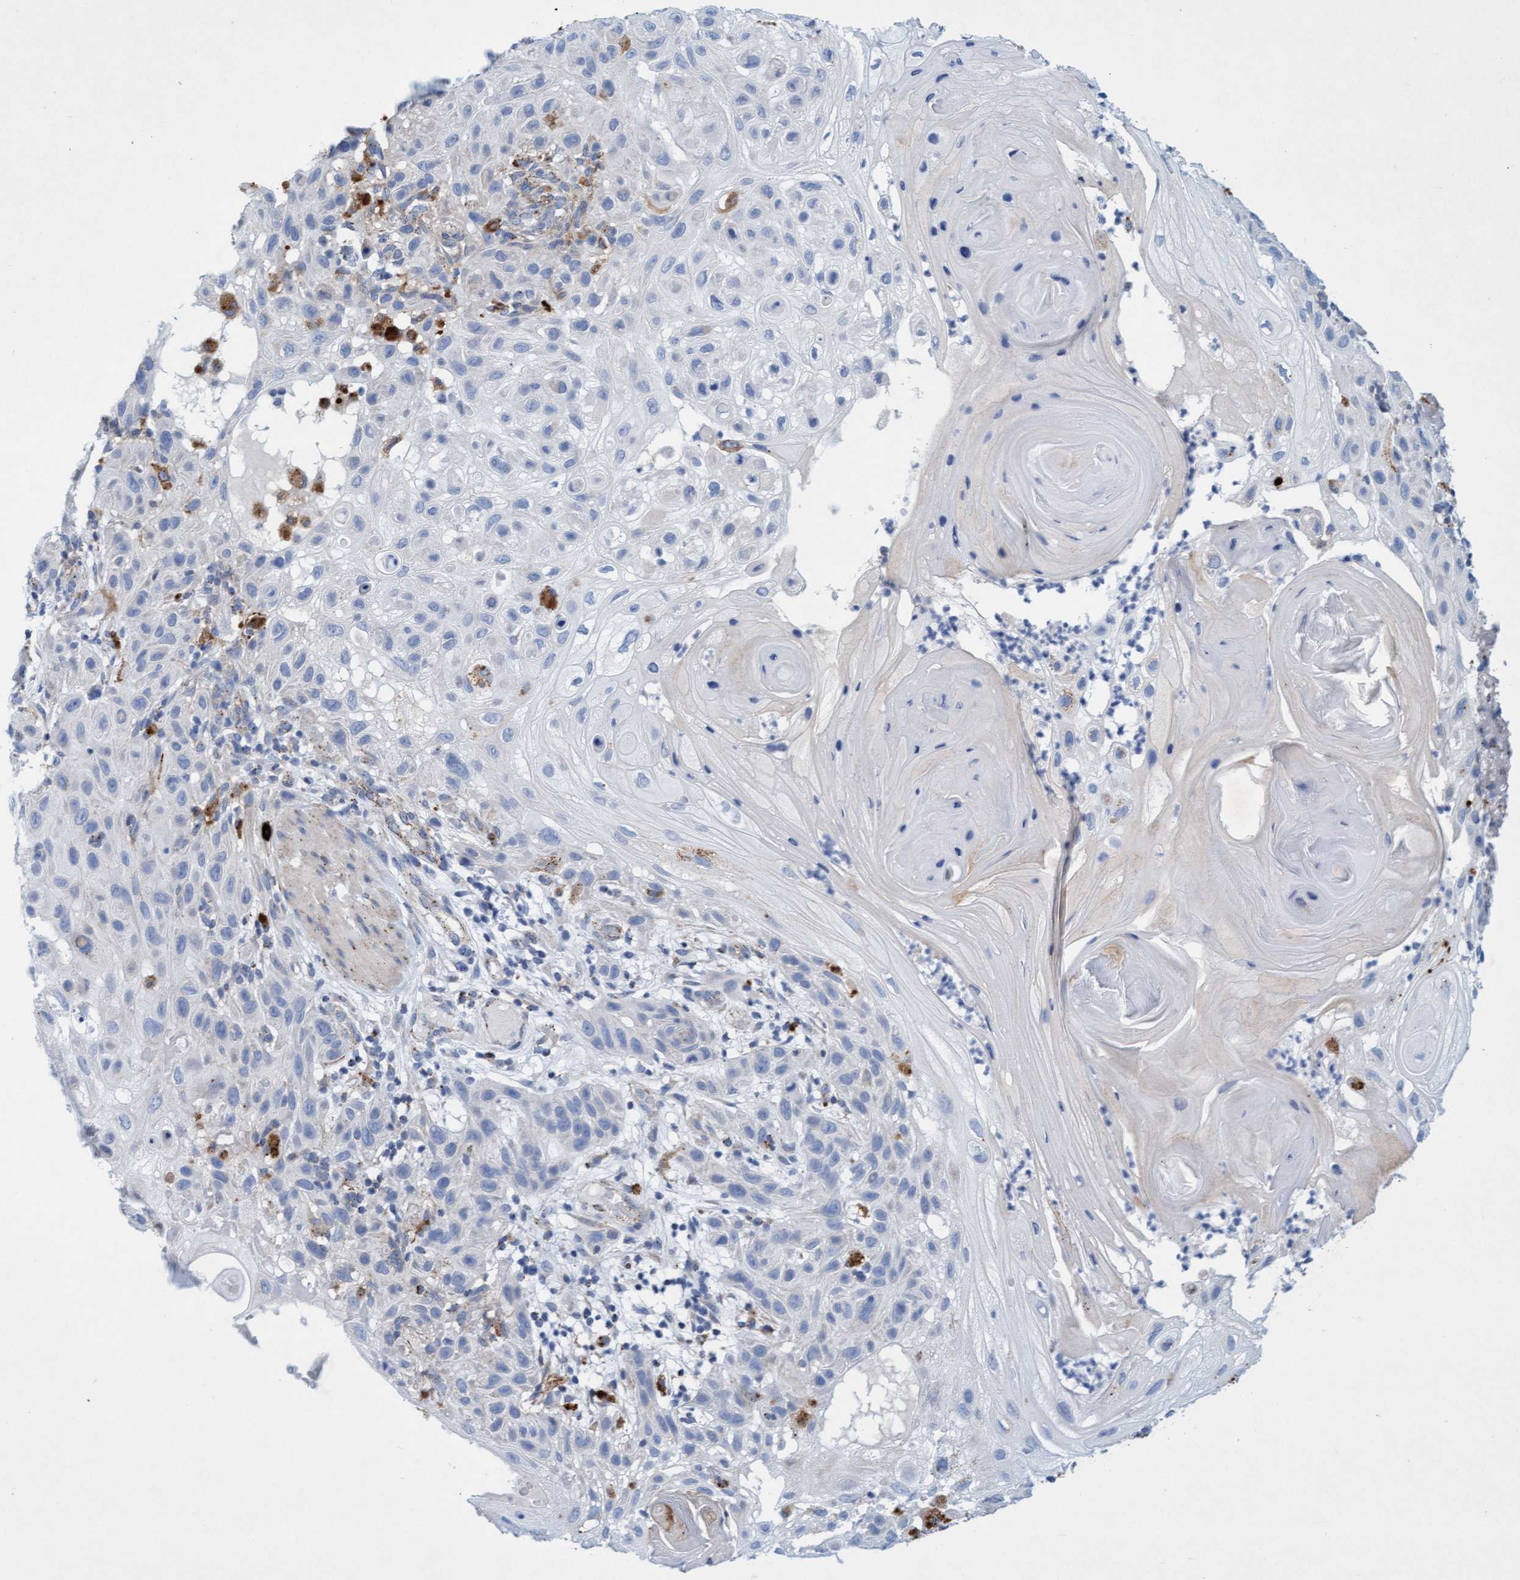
{"staining": {"intensity": "negative", "quantity": "none", "location": "none"}, "tissue": "skin cancer", "cell_type": "Tumor cells", "image_type": "cancer", "snomed": [{"axis": "morphology", "description": "Squamous cell carcinoma, NOS"}, {"axis": "topography", "description": "Skin"}], "caption": "This is a image of immunohistochemistry (IHC) staining of skin squamous cell carcinoma, which shows no staining in tumor cells. Nuclei are stained in blue.", "gene": "SGSH", "patient": {"sex": "female", "age": 96}}